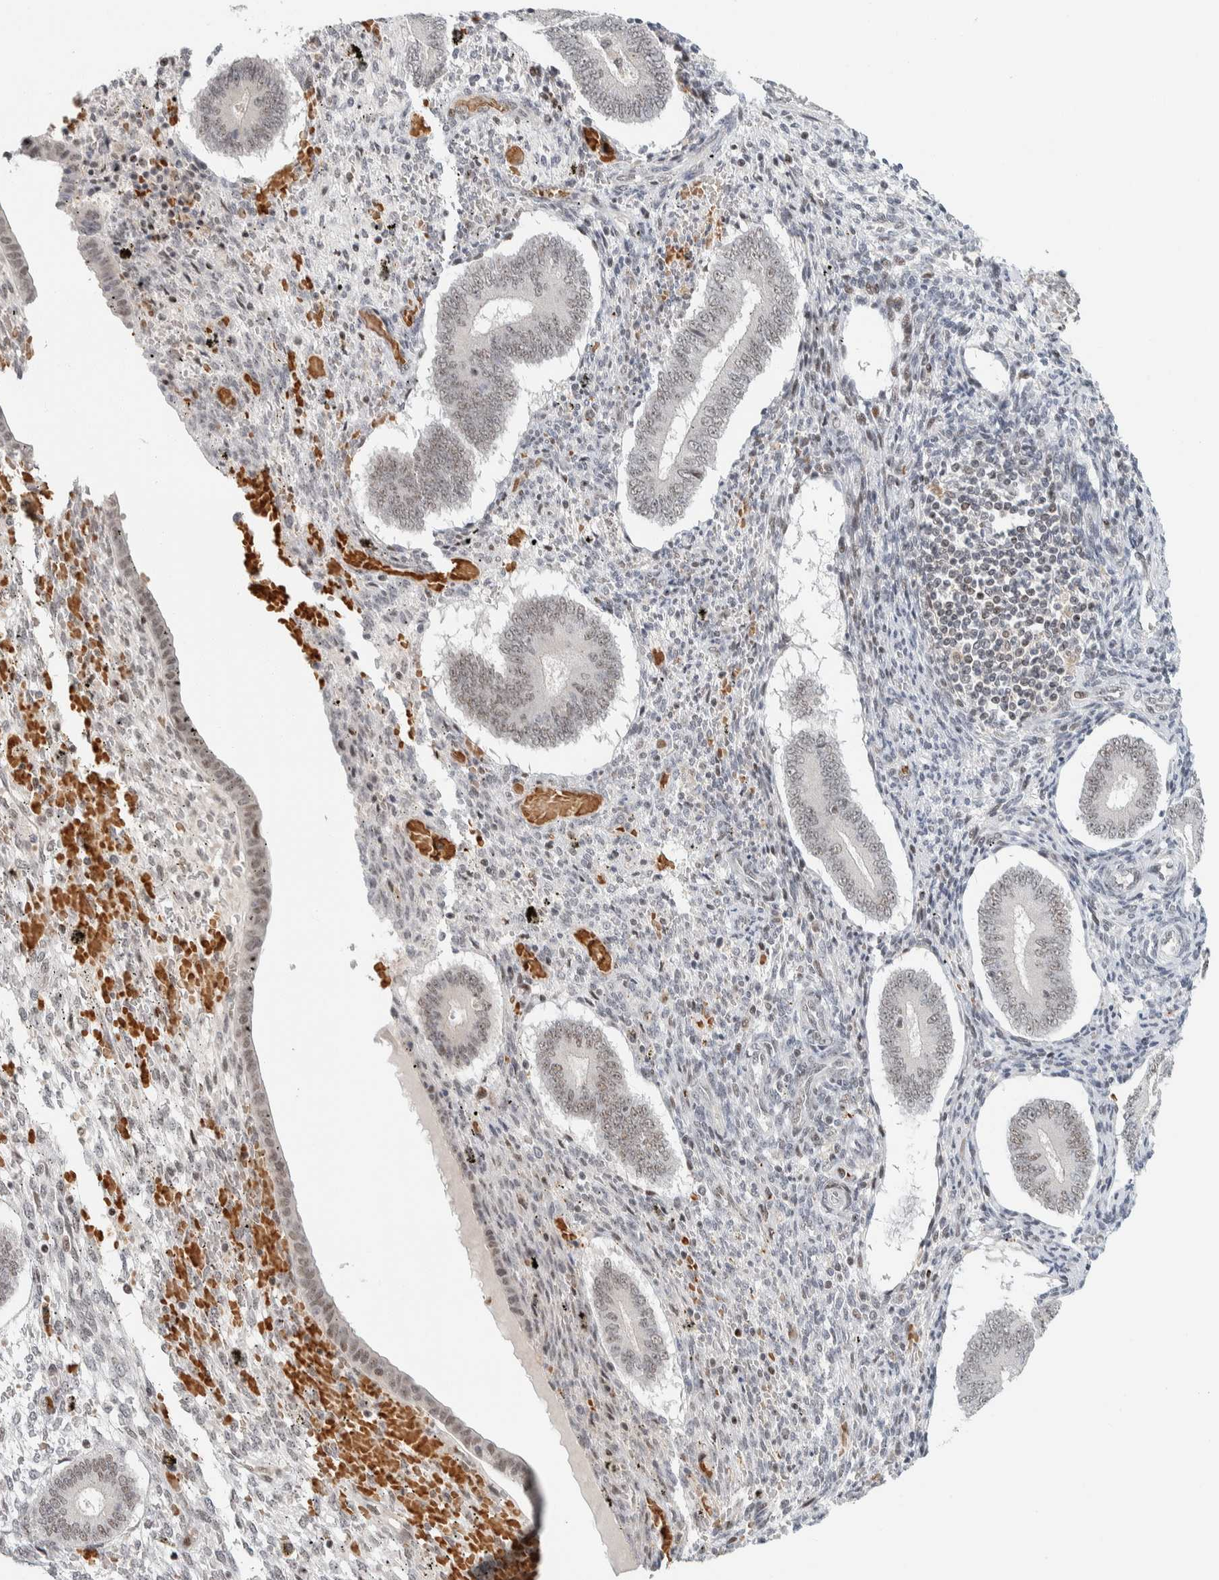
{"staining": {"intensity": "weak", "quantity": "<25%", "location": "nuclear"}, "tissue": "endometrium", "cell_type": "Cells in endometrial stroma", "image_type": "normal", "snomed": [{"axis": "morphology", "description": "Normal tissue, NOS"}, {"axis": "topography", "description": "Endometrium"}], "caption": "DAB immunohistochemical staining of normal endometrium shows no significant expression in cells in endometrial stroma. (DAB immunohistochemistry (IHC) with hematoxylin counter stain).", "gene": "ZBTB2", "patient": {"sex": "female", "age": 42}}